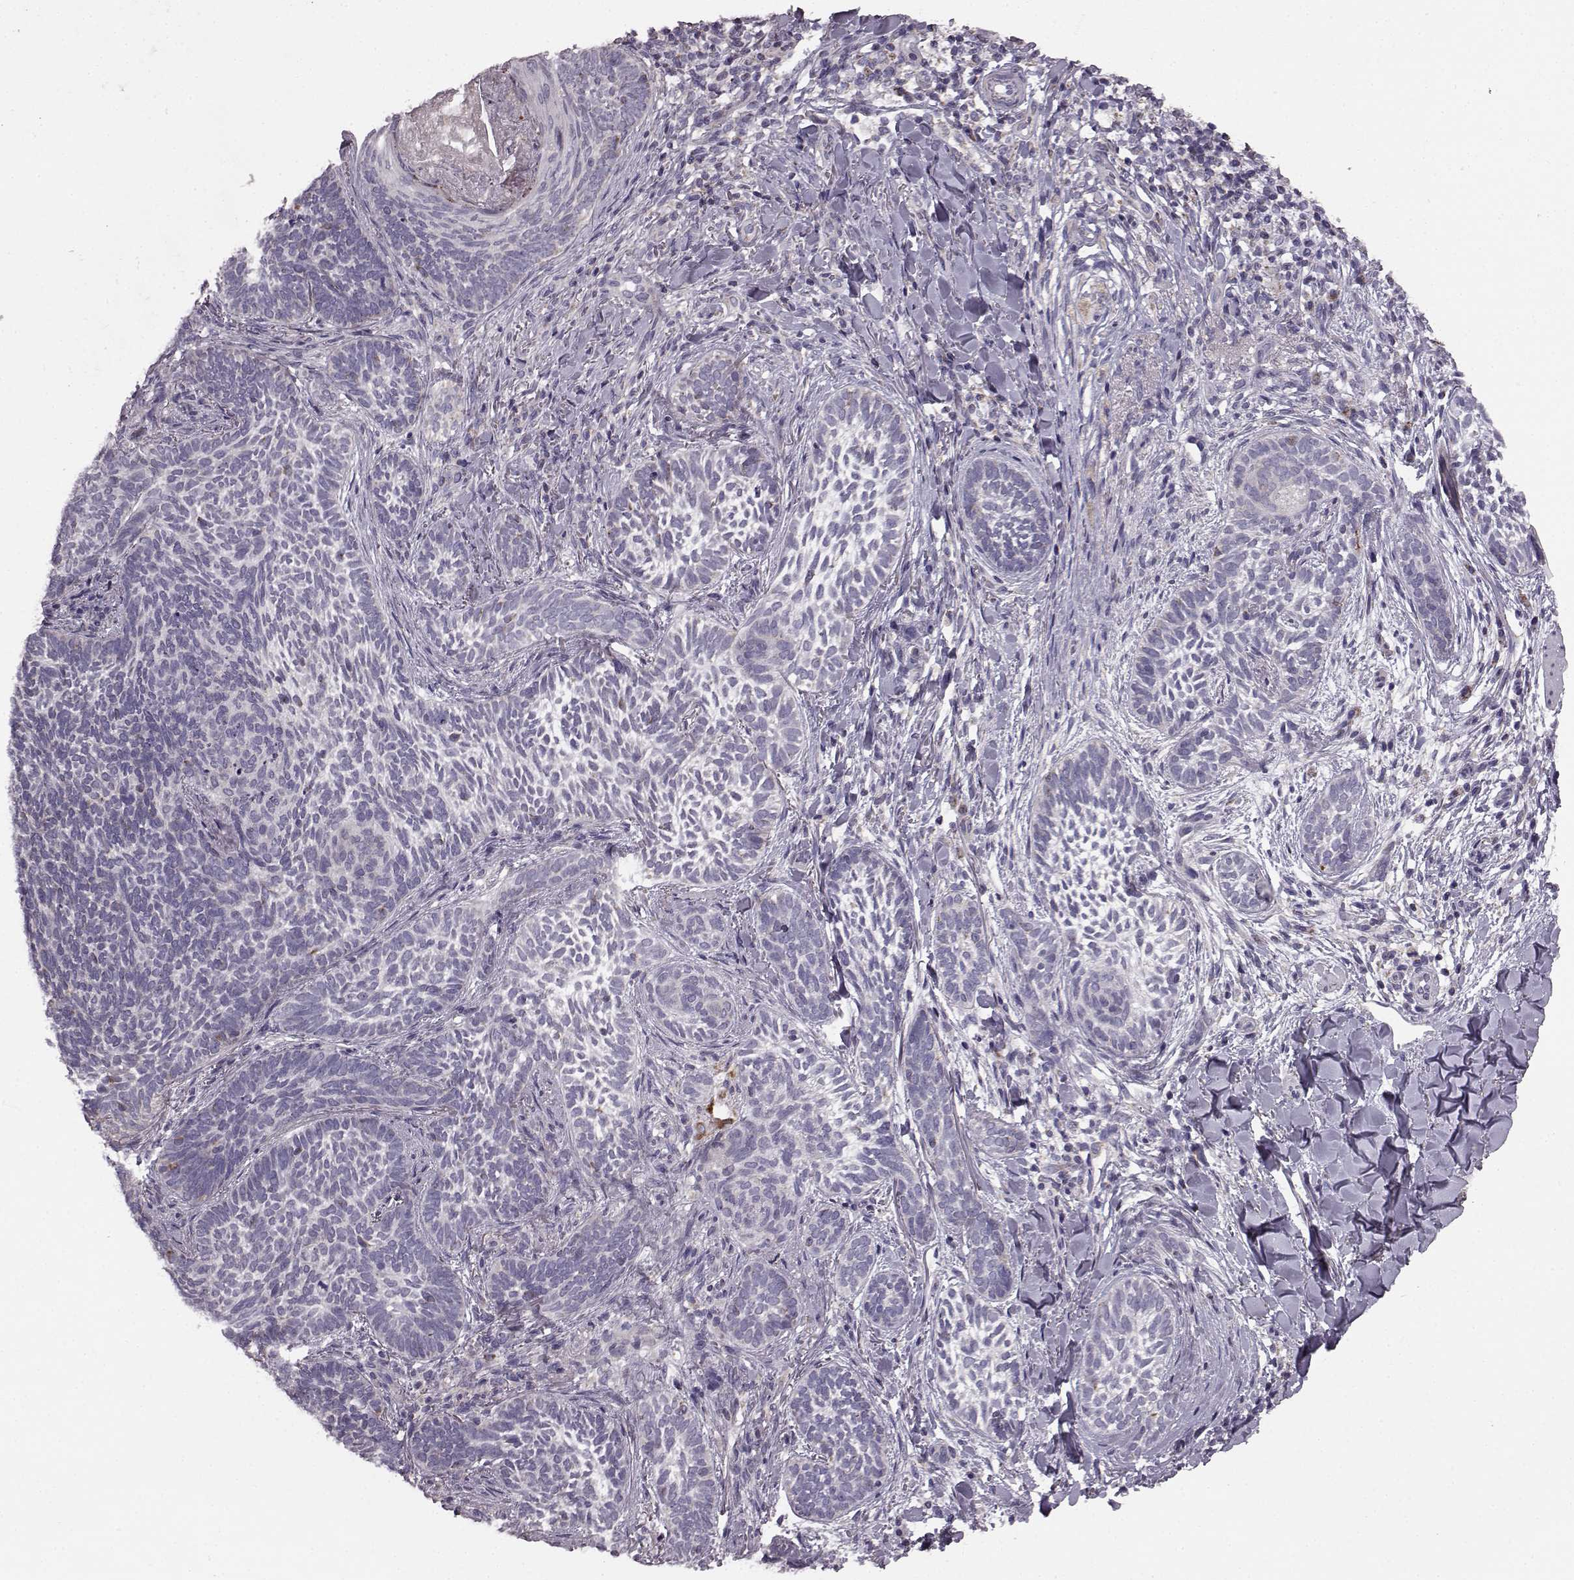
{"staining": {"intensity": "negative", "quantity": "none", "location": "none"}, "tissue": "skin cancer", "cell_type": "Tumor cells", "image_type": "cancer", "snomed": [{"axis": "morphology", "description": "Normal tissue, NOS"}, {"axis": "morphology", "description": "Basal cell carcinoma"}, {"axis": "topography", "description": "Skin"}], "caption": "The immunohistochemistry image has no significant staining in tumor cells of skin cancer tissue.", "gene": "FAM8A1", "patient": {"sex": "male", "age": 46}}